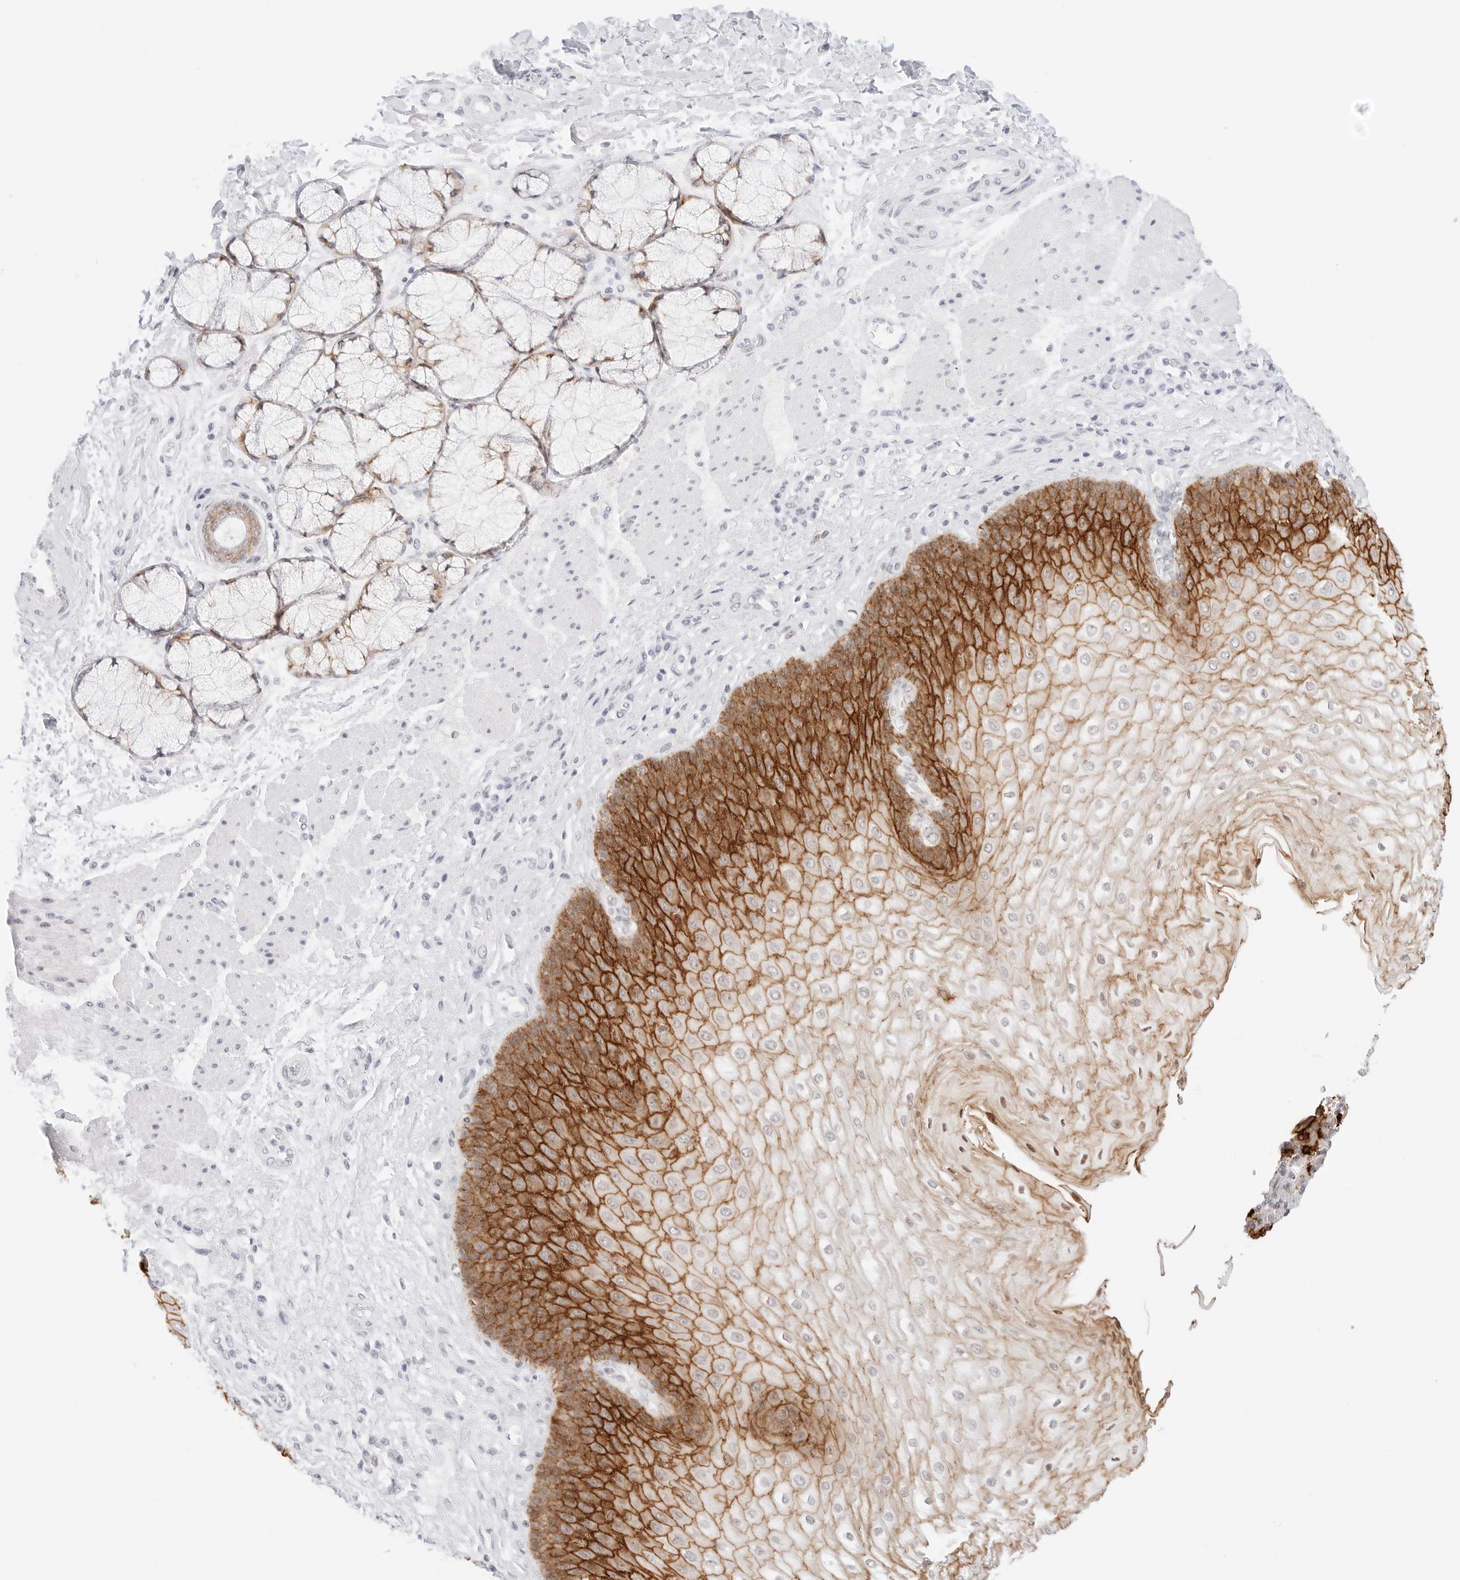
{"staining": {"intensity": "strong", "quantity": "25%-75%", "location": "cytoplasmic/membranous"}, "tissue": "esophagus", "cell_type": "Squamous epithelial cells", "image_type": "normal", "snomed": [{"axis": "morphology", "description": "Normal tissue, NOS"}, {"axis": "topography", "description": "Esophagus"}], "caption": "A brown stain labels strong cytoplasmic/membranous staining of a protein in squamous epithelial cells of normal human esophagus.", "gene": "CDH1", "patient": {"sex": "male", "age": 54}}